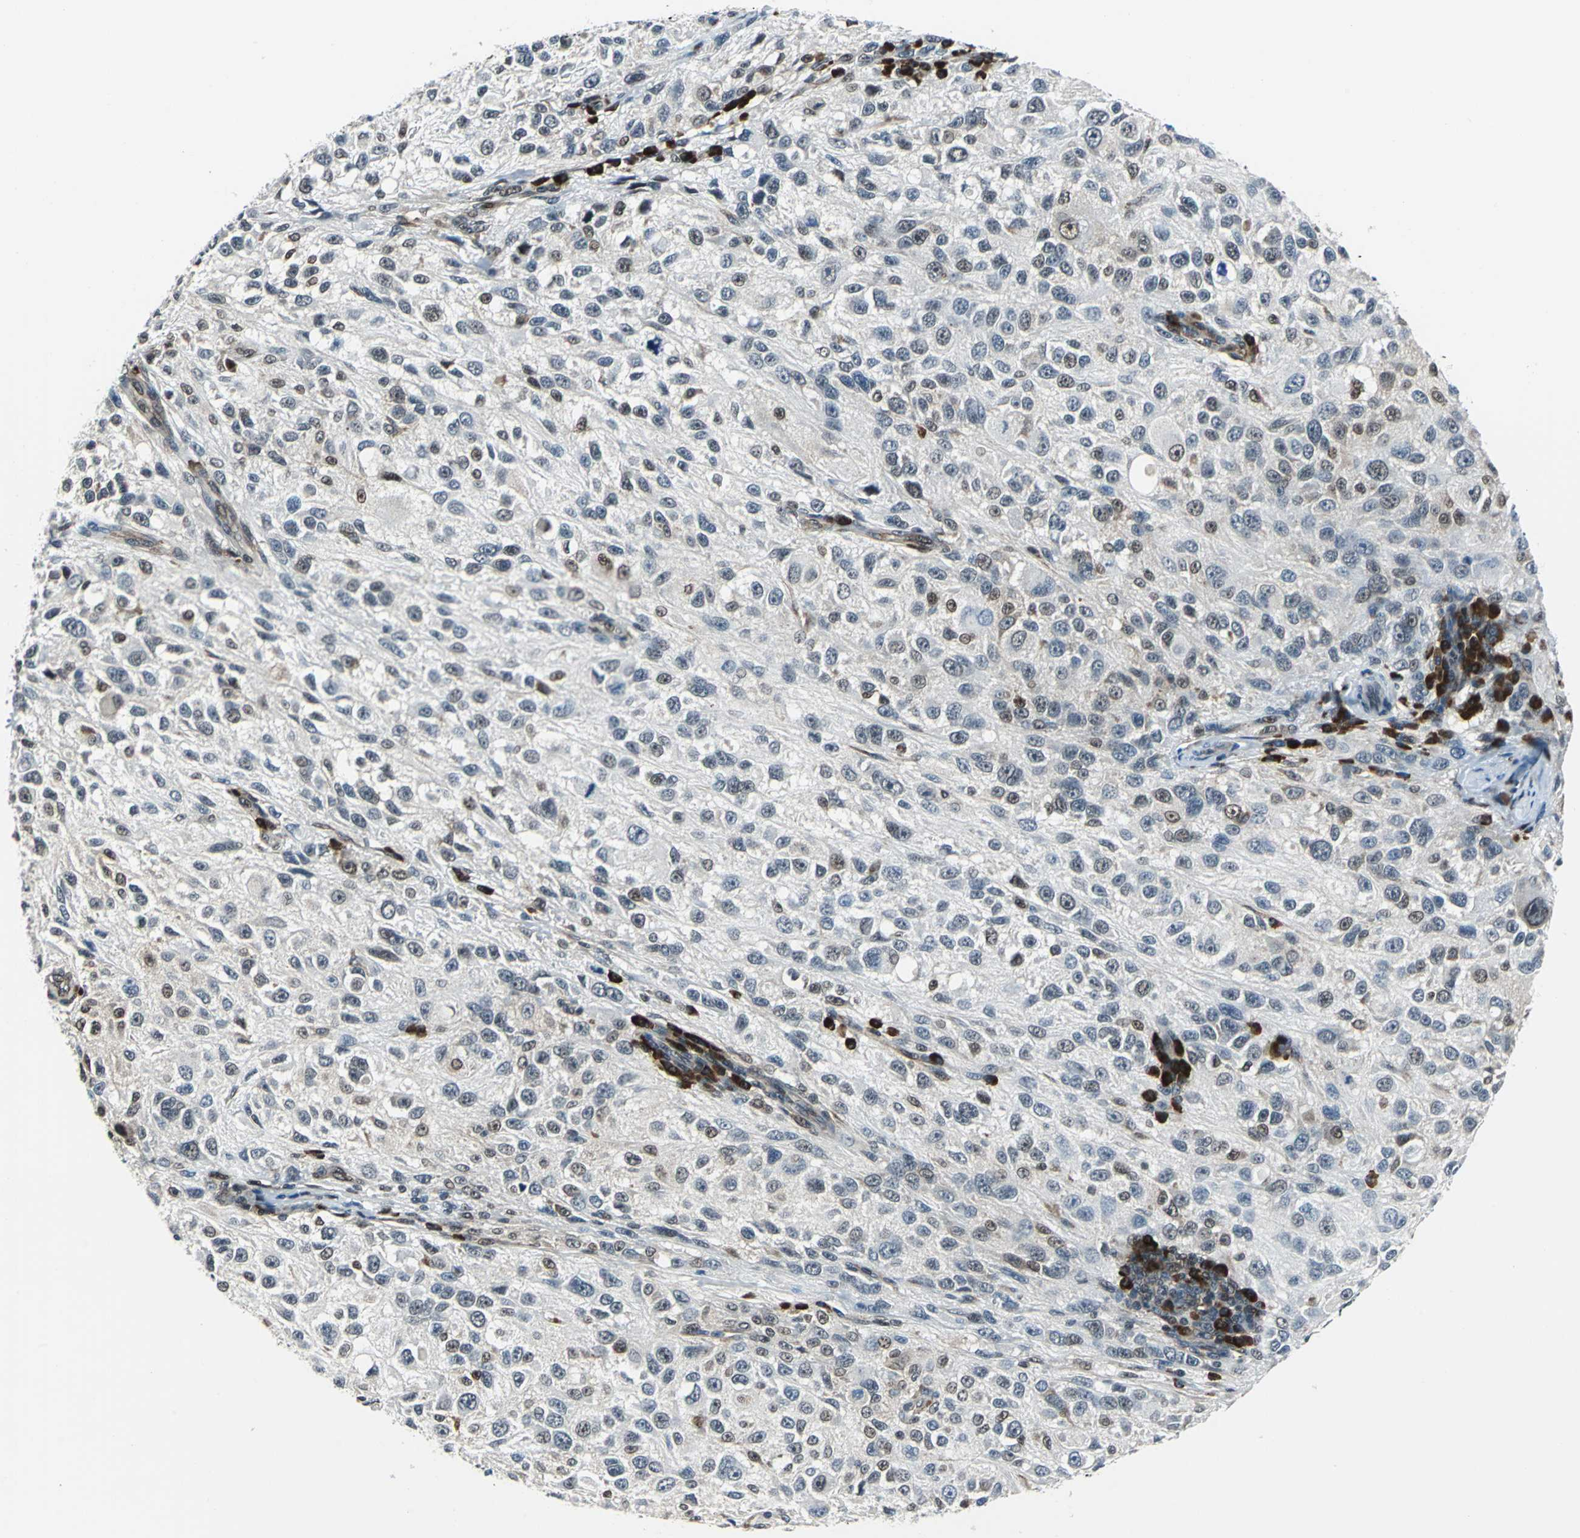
{"staining": {"intensity": "weak", "quantity": "<25%", "location": "nuclear"}, "tissue": "melanoma", "cell_type": "Tumor cells", "image_type": "cancer", "snomed": [{"axis": "morphology", "description": "Necrosis, NOS"}, {"axis": "morphology", "description": "Malignant melanoma, NOS"}, {"axis": "topography", "description": "Skin"}], "caption": "There is no significant staining in tumor cells of malignant melanoma.", "gene": "POLR3K", "patient": {"sex": "female", "age": 87}}